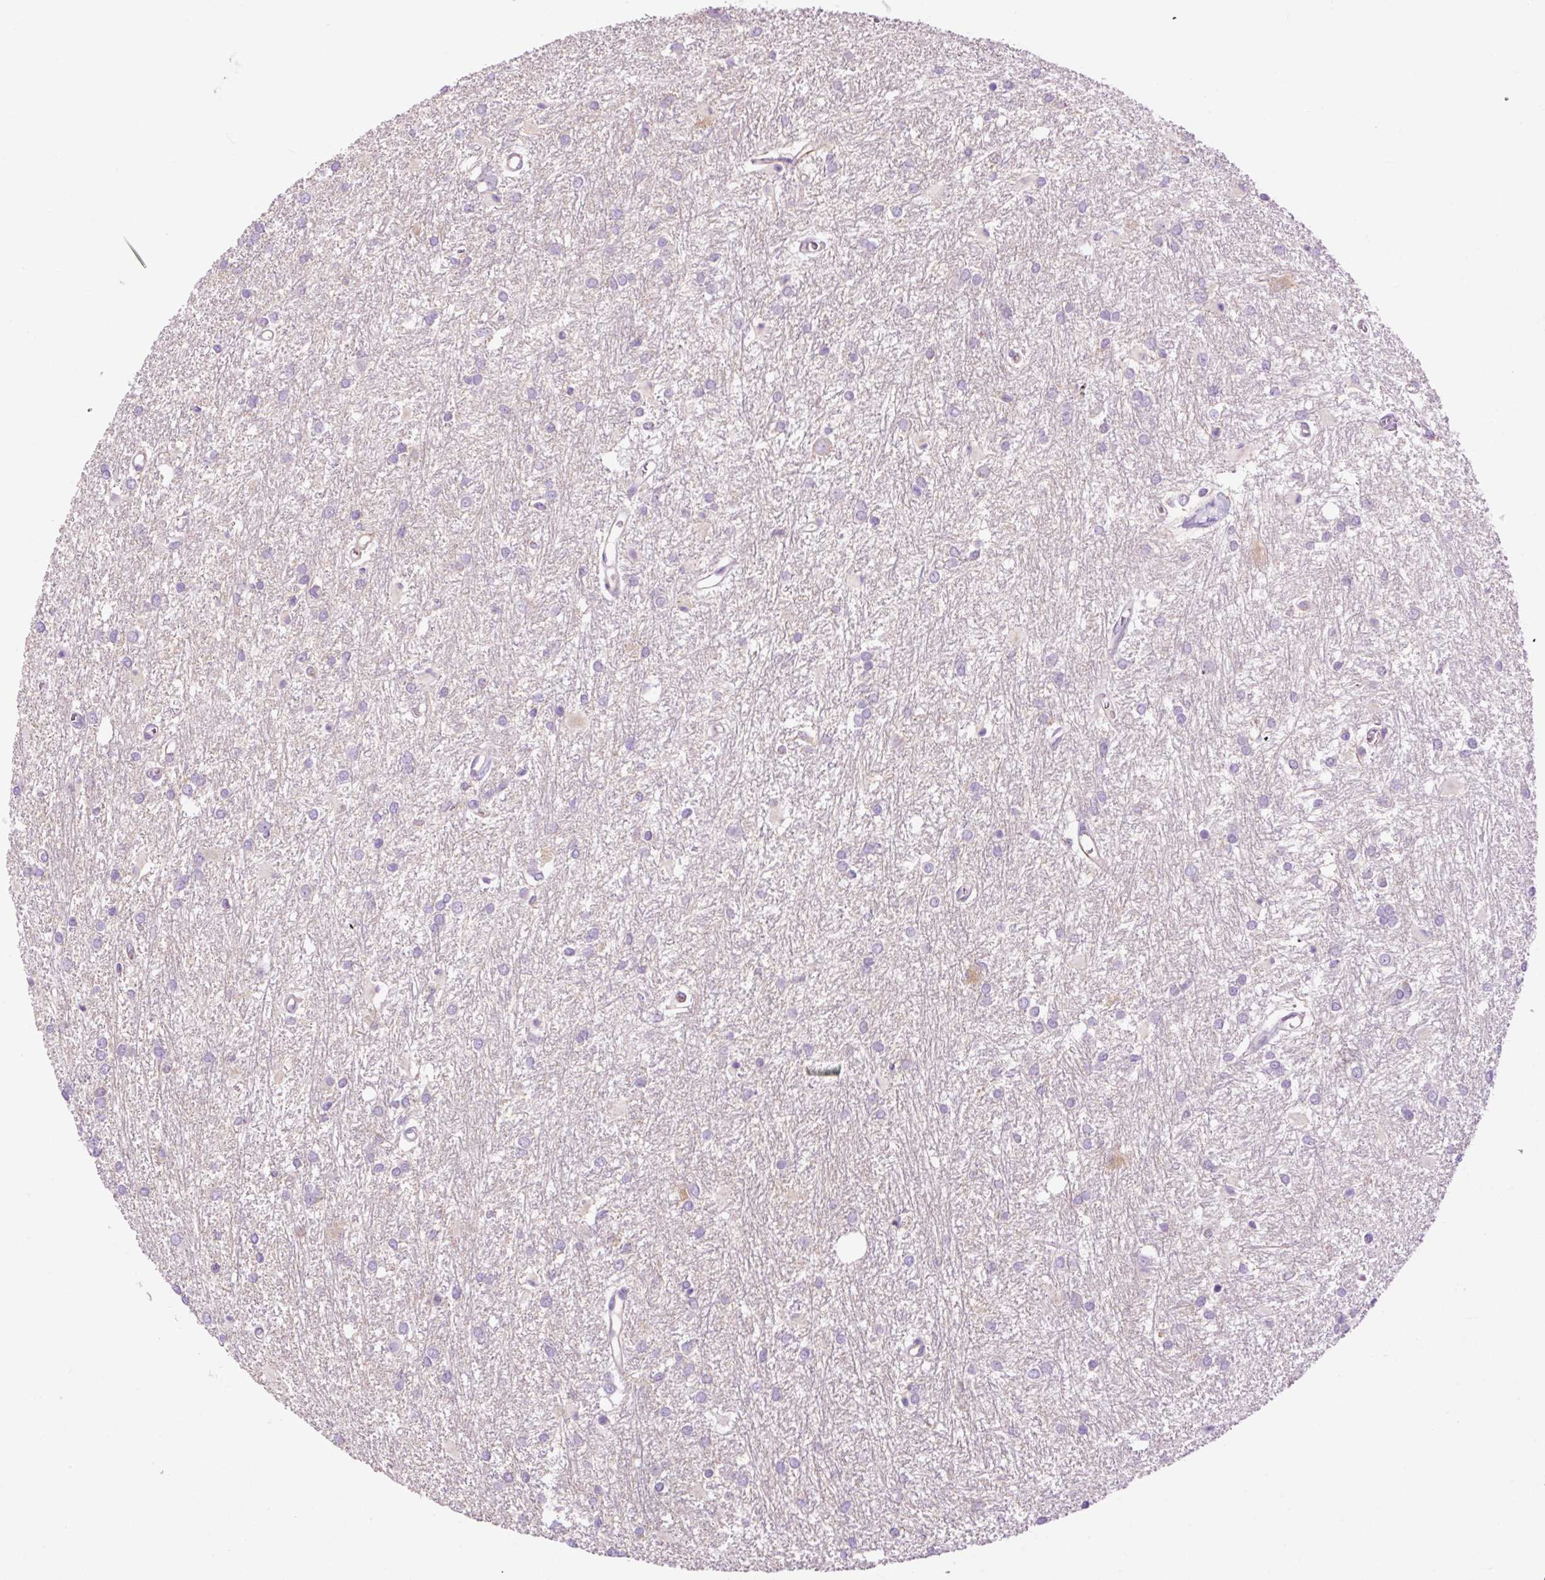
{"staining": {"intensity": "negative", "quantity": "none", "location": "none"}, "tissue": "glioma", "cell_type": "Tumor cells", "image_type": "cancer", "snomed": [{"axis": "morphology", "description": "Glioma, malignant, High grade"}, {"axis": "topography", "description": "Brain"}], "caption": "High magnification brightfield microscopy of high-grade glioma (malignant) stained with DAB (3,3'-diaminobenzidine) (brown) and counterstained with hematoxylin (blue): tumor cells show no significant staining. (DAB (3,3'-diaminobenzidine) IHC, high magnification).", "gene": "CD83", "patient": {"sex": "female", "age": 50}}